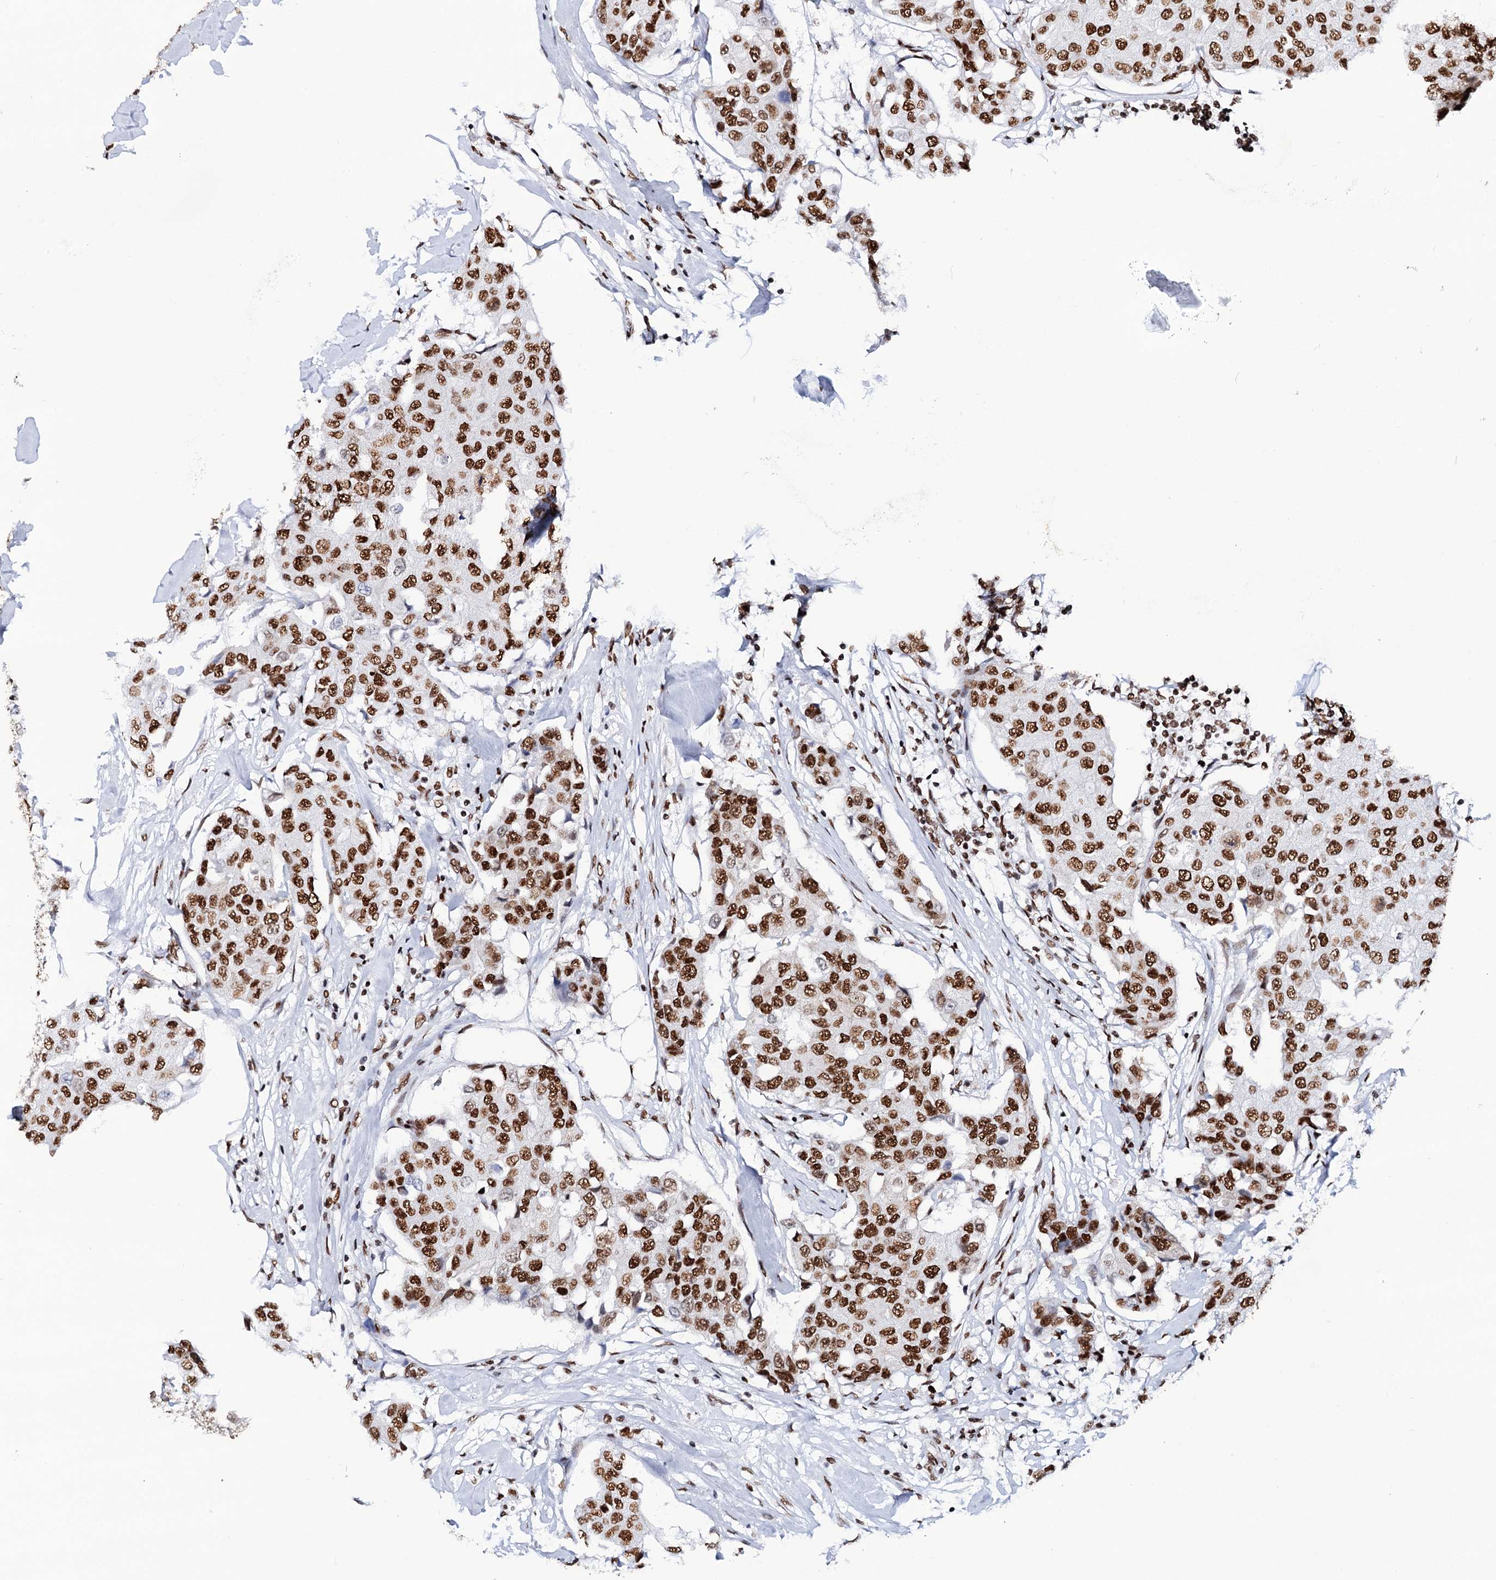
{"staining": {"intensity": "strong", "quantity": ">75%", "location": "nuclear"}, "tissue": "breast cancer", "cell_type": "Tumor cells", "image_type": "cancer", "snomed": [{"axis": "morphology", "description": "Duct carcinoma"}, {"axis": "topography", "description": "Breast"}], "caption": "Breast infiltrating ductal carcinoma stained for a protein (brown) reveals strong nuclear positive positivity in approximately >75% of tumor cells.", "gene": "MATR3", "patient": {"sex": "female", "age": 80}}